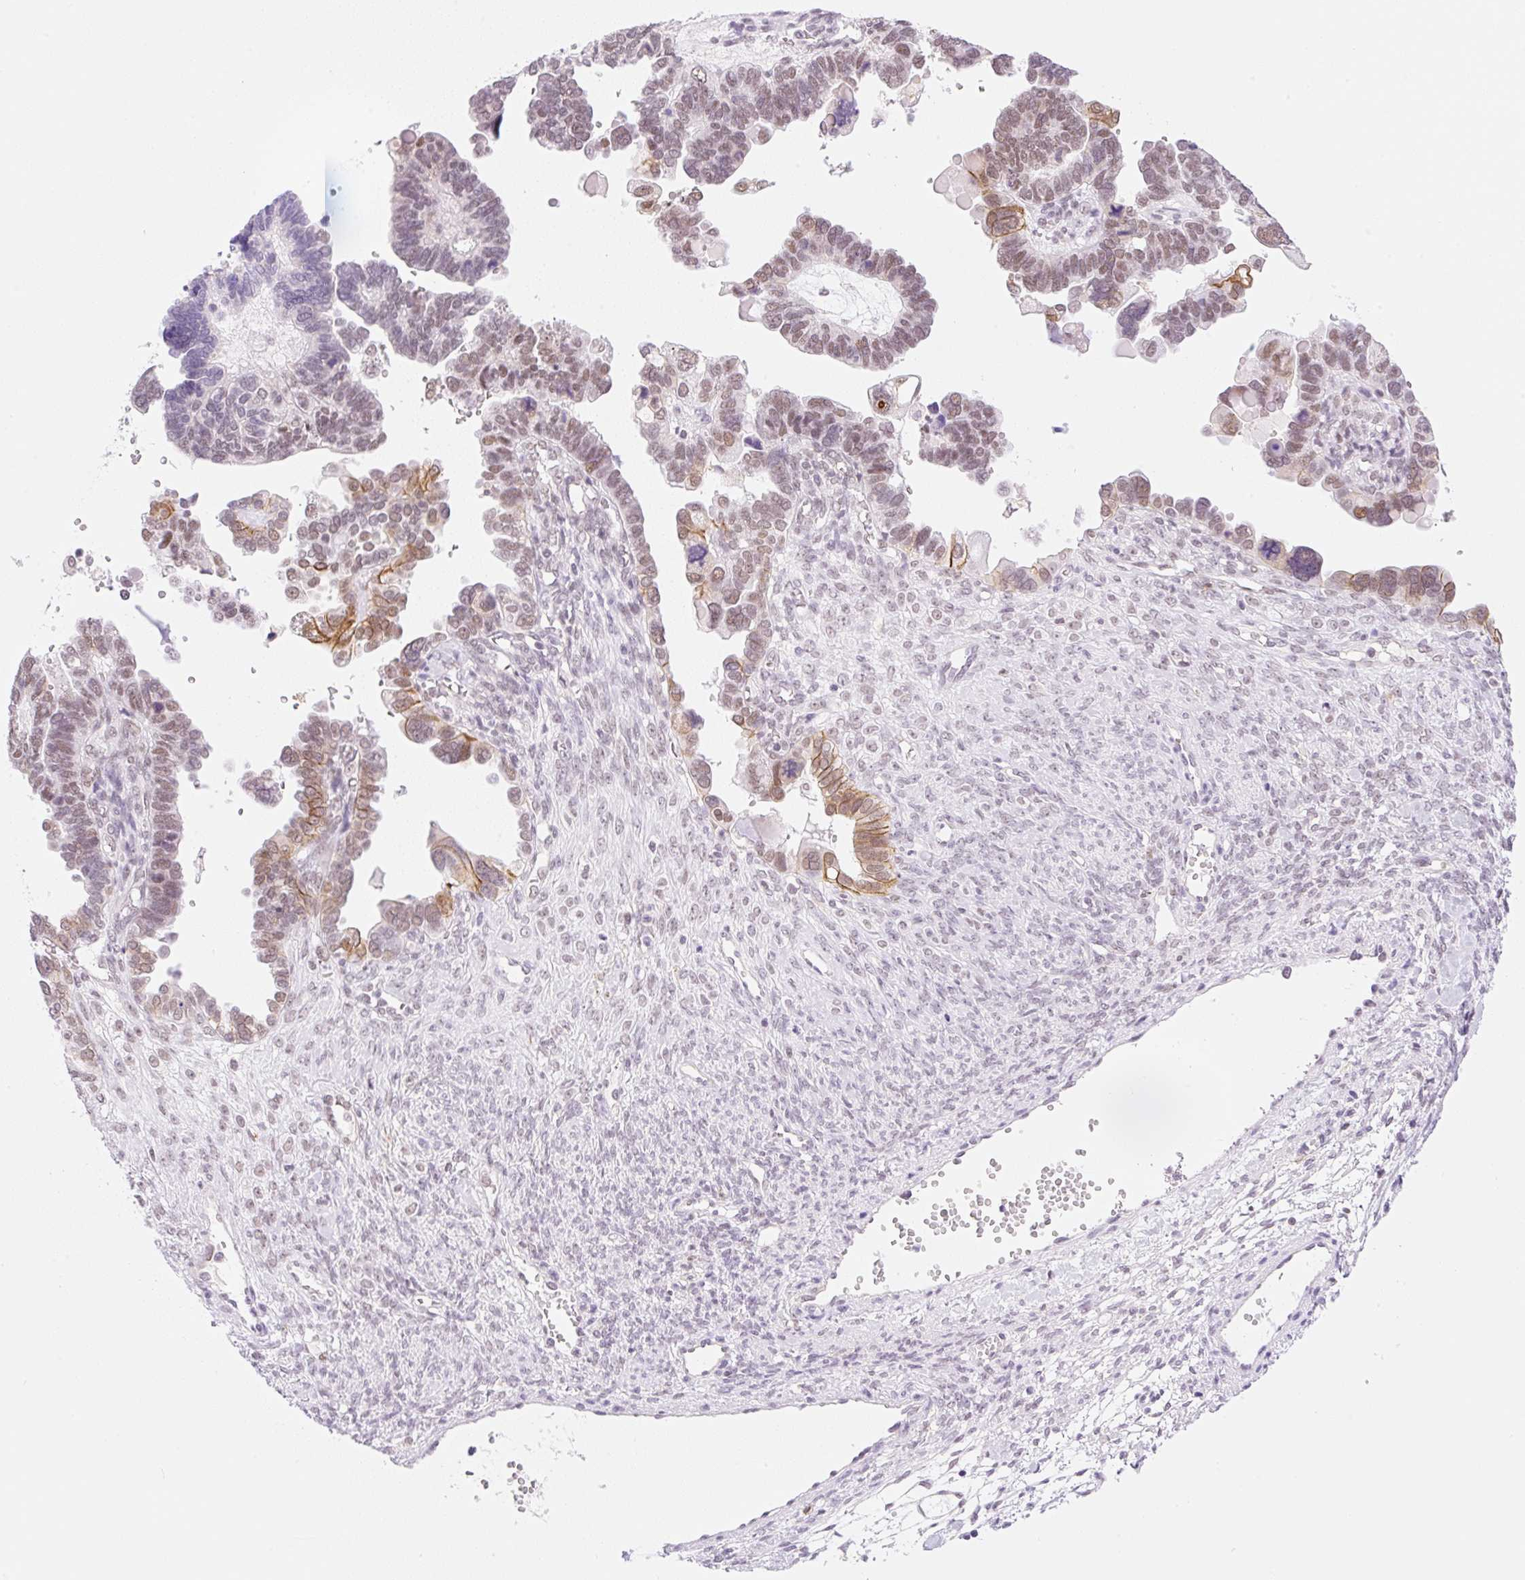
{"staining": {"intensity": "moderate", "quantity": ">75%", "location": "cytoplasmic/membranous,nuclear"}, "tissue": "ovarian cancer", "cell_type": "Tumor cells", "image_type": "cancer", "snomed": [{"axis": "morphology", "description": "Cystadenocarcinoma, serous, NOS"}, {"axis": "topography", "description": "Ovary"}], "caption": "A high-resolution histopathology image shows IHC staining of ovarian cancer, which displays moderate cytoplasmic/membranous and nuclear positivity in about >75% of tumor cells.", "gene": "PALM3", "patient": {"sex": "female", "age": 51}}